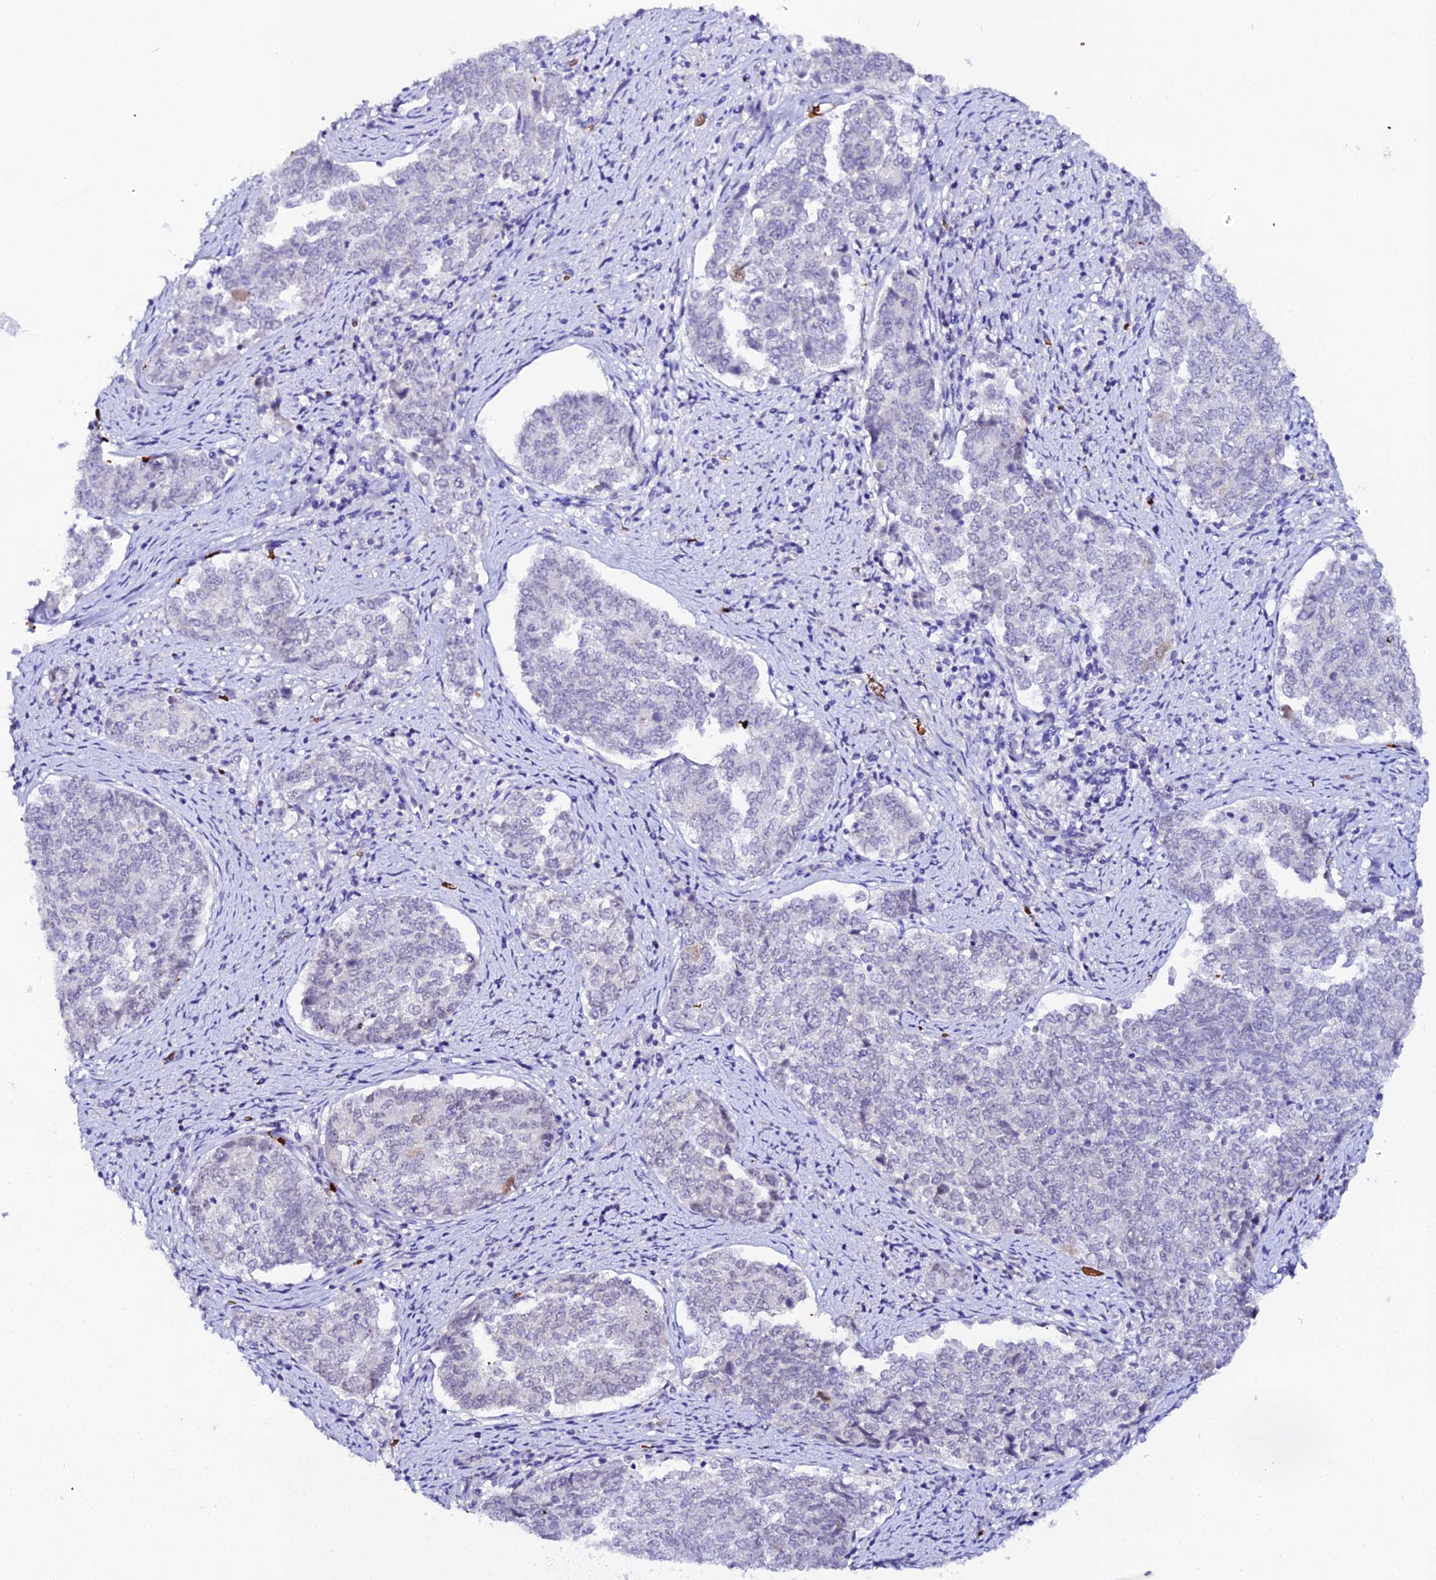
{"staining": {"intensity": "negative", "quantity": "none", "location": "none"}, "tissue": "endometrial cancer", "cell_type": "Tumor cells", "image_type": "cancer", "snomed": [{"axis": "morphology", "description": "Adenocarcinoma, NOS"}, {"axis": "topography", "description": "Endometrium"}], "caption": "Image shows no significant protein expression in tumor cells of adenocarcinoma (endometrial). (DAB immunohistochemistry (IHC) visualized using brightfield microscopy, high magnification).", "gene": "CFAP45", "patient": {"sex": "female", "age": 80}}